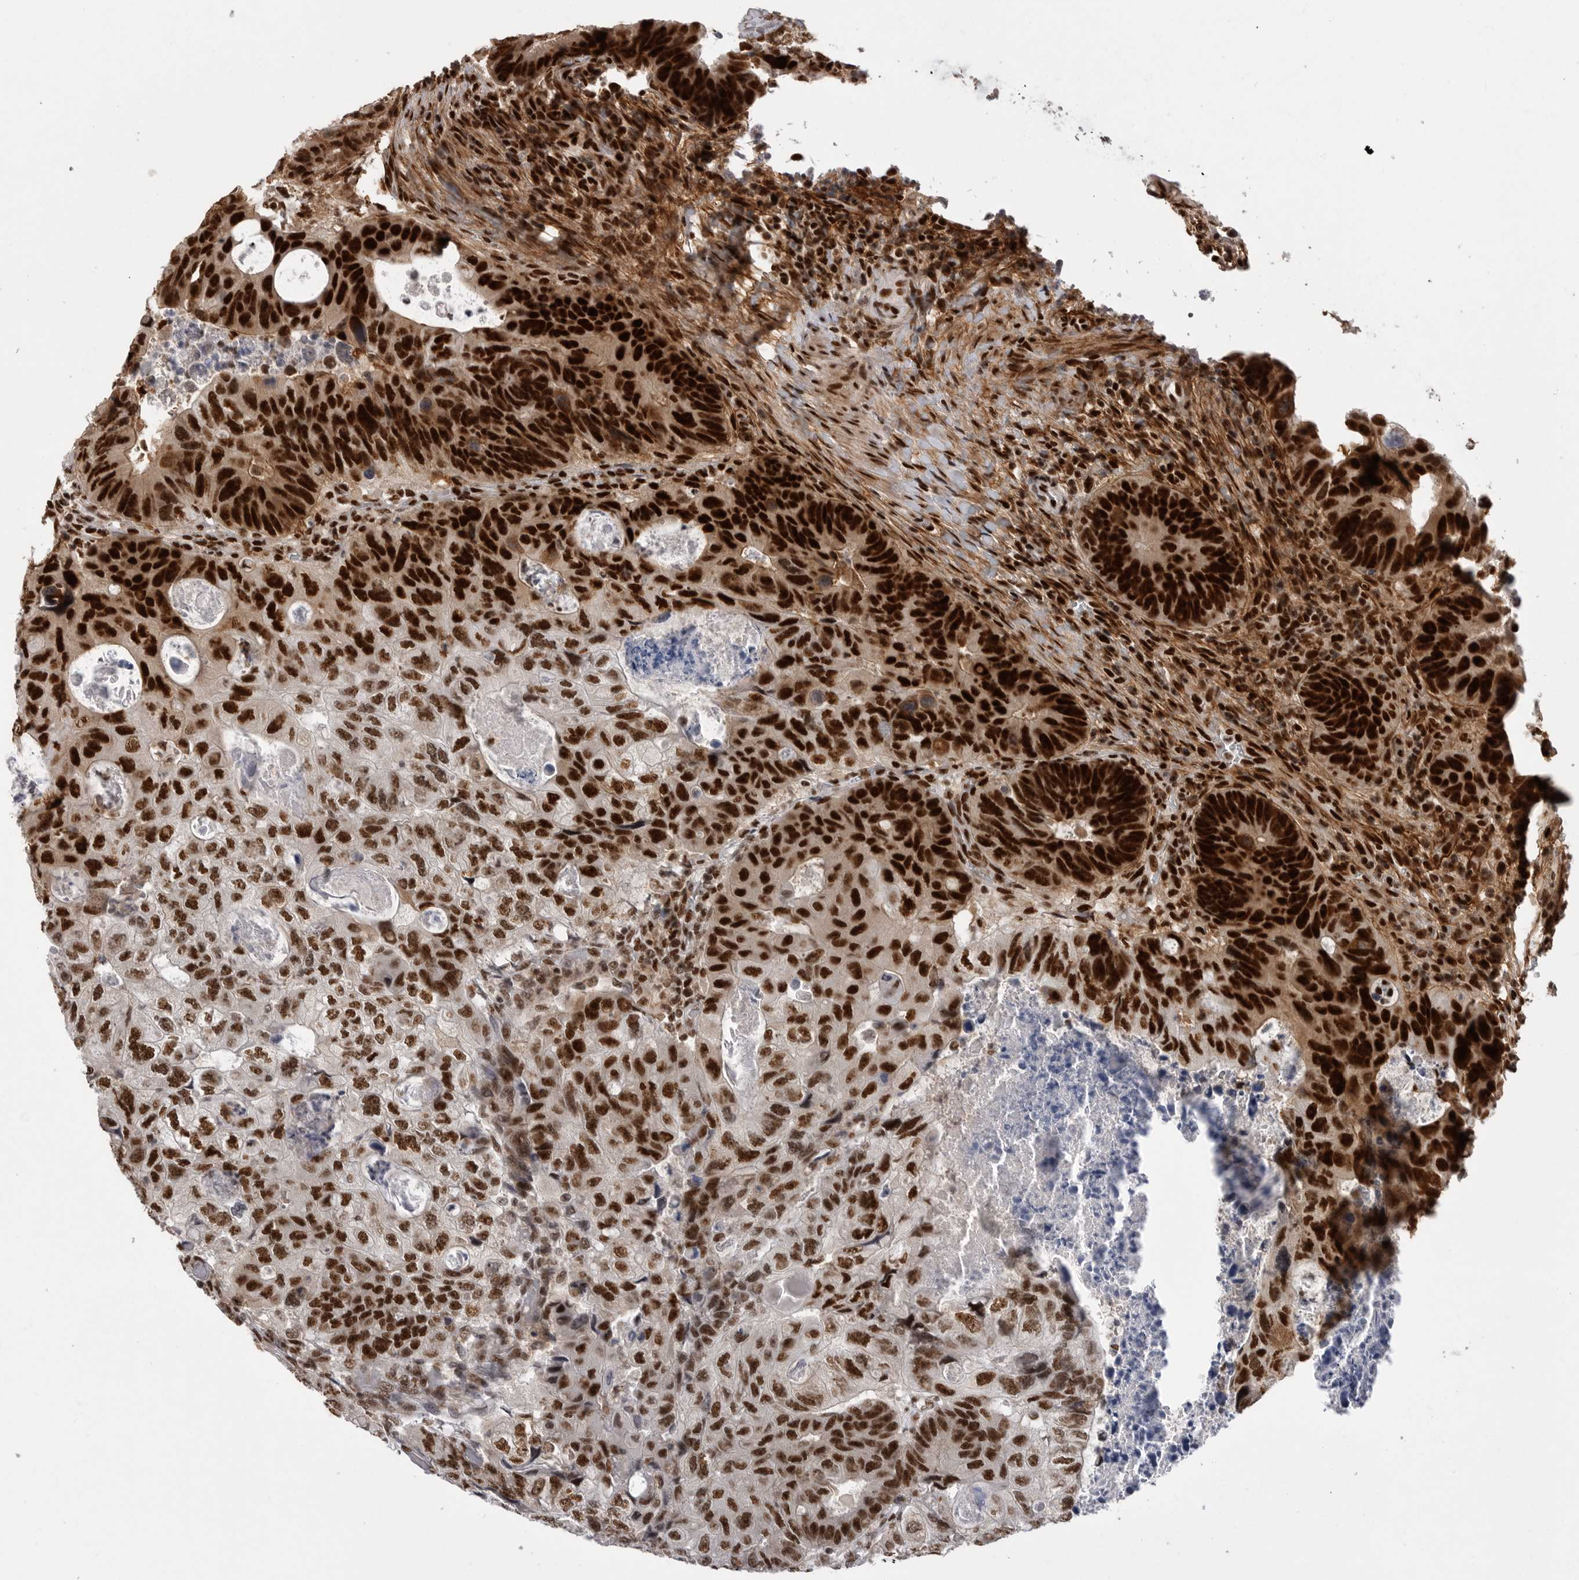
{"staining": {"intensity": "strong", "quantity": ">75%", "location": "nuclear"}, "tissue": "colorectal cancer", "cell_type": "Tumor cells", "image_type": "cancer", "snomed": [{"axis": "morphology", "description": "Adenocarcinoma, NOS"}, {"axis": "topography", "description": "Rectum"}], "caption": "There is high levels of strong nuclear staining in tumor cells of adenocarcinoma (colorectal), as demonstrated by immunohistochemical staining (brown color).", "gene": "PPP1R8", "patient": {"sex": "male", "age": 59}}